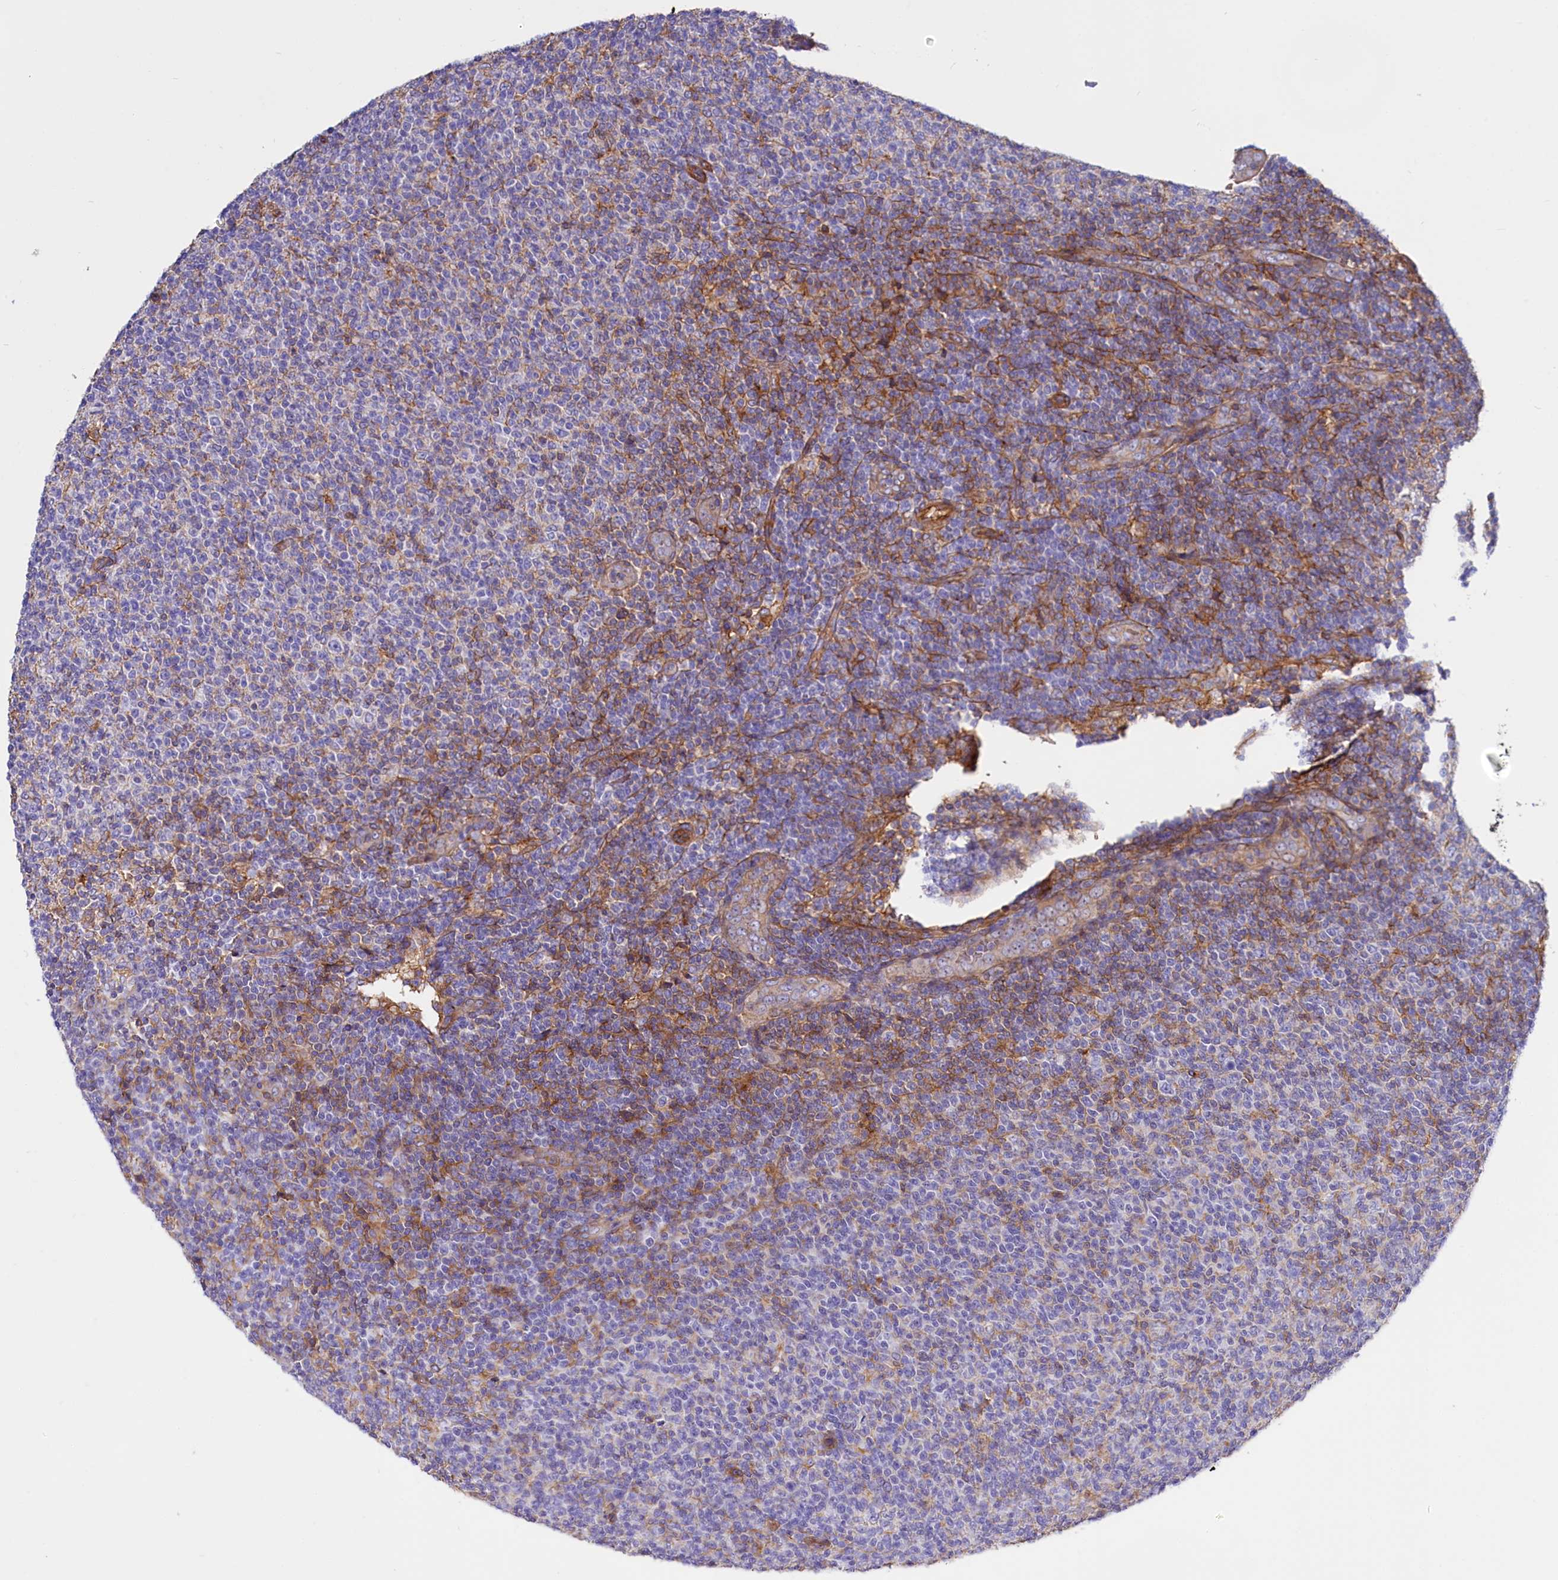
{"staining": {"intensity": "negative", "quantity": "none", "location": "none"}, "tissue": "lymphoma", "cell_type": "Tumor cells", "image_type": "cancer", "snomed": [{"axis": "morphology", "description": "Malignant lymphoma, non-Hodgkin's type, Low grade"}, {"axis": "topography", "description": "Lymph node"}], "caption": "This histopathology image is of lymphoma stained with IHC to label a protein in brown with the nuclei are counter-stained blue. There is no expression in tumor cells. (DAB (3,3'-diaminobenzidine) immunohistochemistry visualized using brightfield microscopy, high magnification).", "gene": "ANO6", "patient": {"sex": "male", "age": 66}}